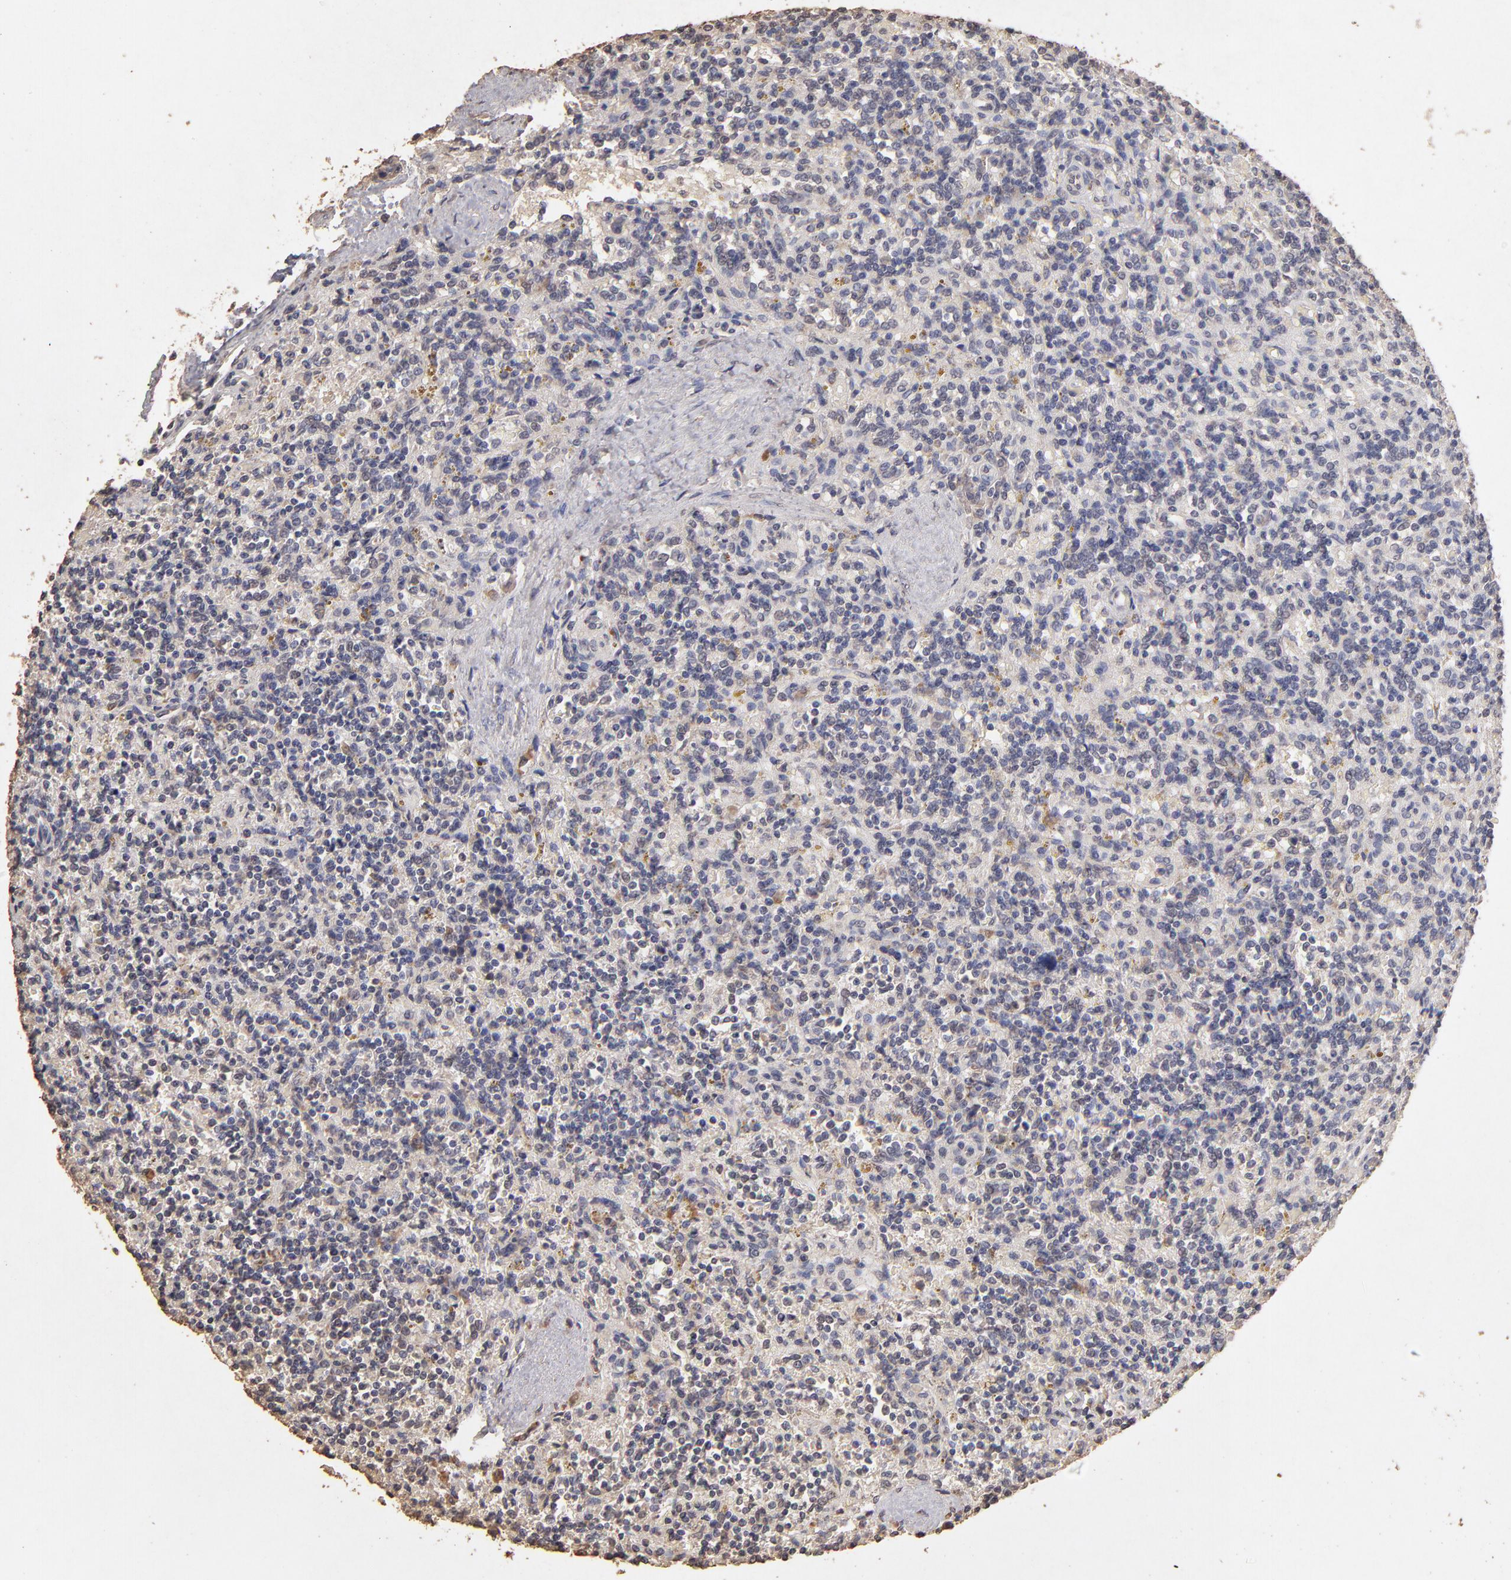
{"staining": {"intensity": "negative", "quantity": "none", "location": "none"}, "tissue": "lymphoma", "cell_type": "Tumor cells", "image_type": "cancer", "snomed": [{"axis": "morphology", "description": "Malignant lymphoma, non-Hodgkin's type, Low grade"}, {"axis": "topography", "description": "Spleen"}], "caption": "High magnification brightfield microscopy of lymphoma stained with DAB (brown) and counterstained with hematoxylin (blue): tumor cells show no significant expression.", "gene": "OPHN1", "patient": {"sex": "male", "age": 67}}